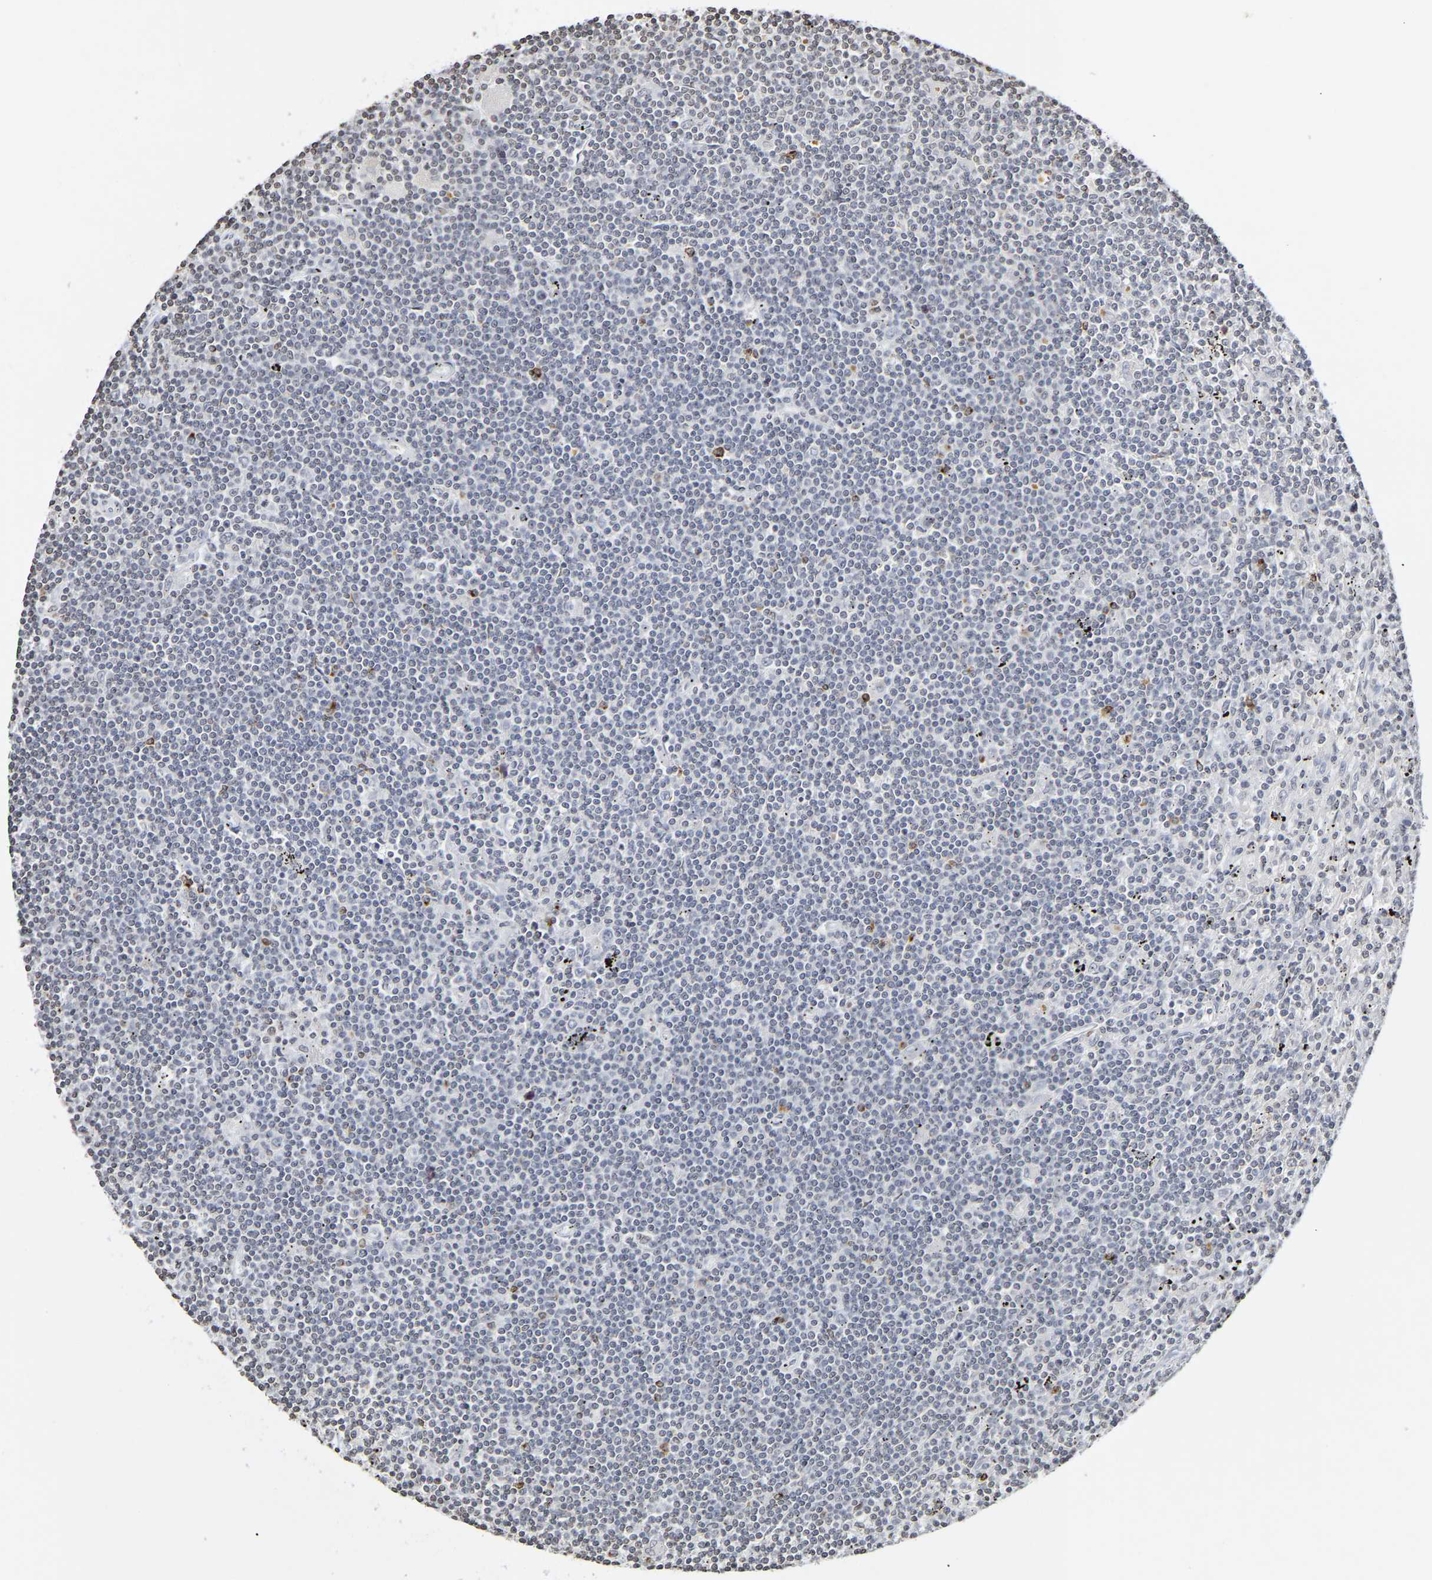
{"staining": {"intensity": "negative", "quantity": "none", "location": "none"}, "tissue": "lymphoma", "cell_type": "Tumor cells", "image_type": "cancer", "snomed": [{"axis": "morphology", "description": "Malignant lymphoma, non-Hodgkin's type, Low grade"}, {"axis": "topography", "description": "Spleen"}], "caption": "Photomicrograph shows no protein staining in tumor cells of lymphoma tissue.", "gene": "ATF4", "patient": {"sex": "male", "age": 76}}